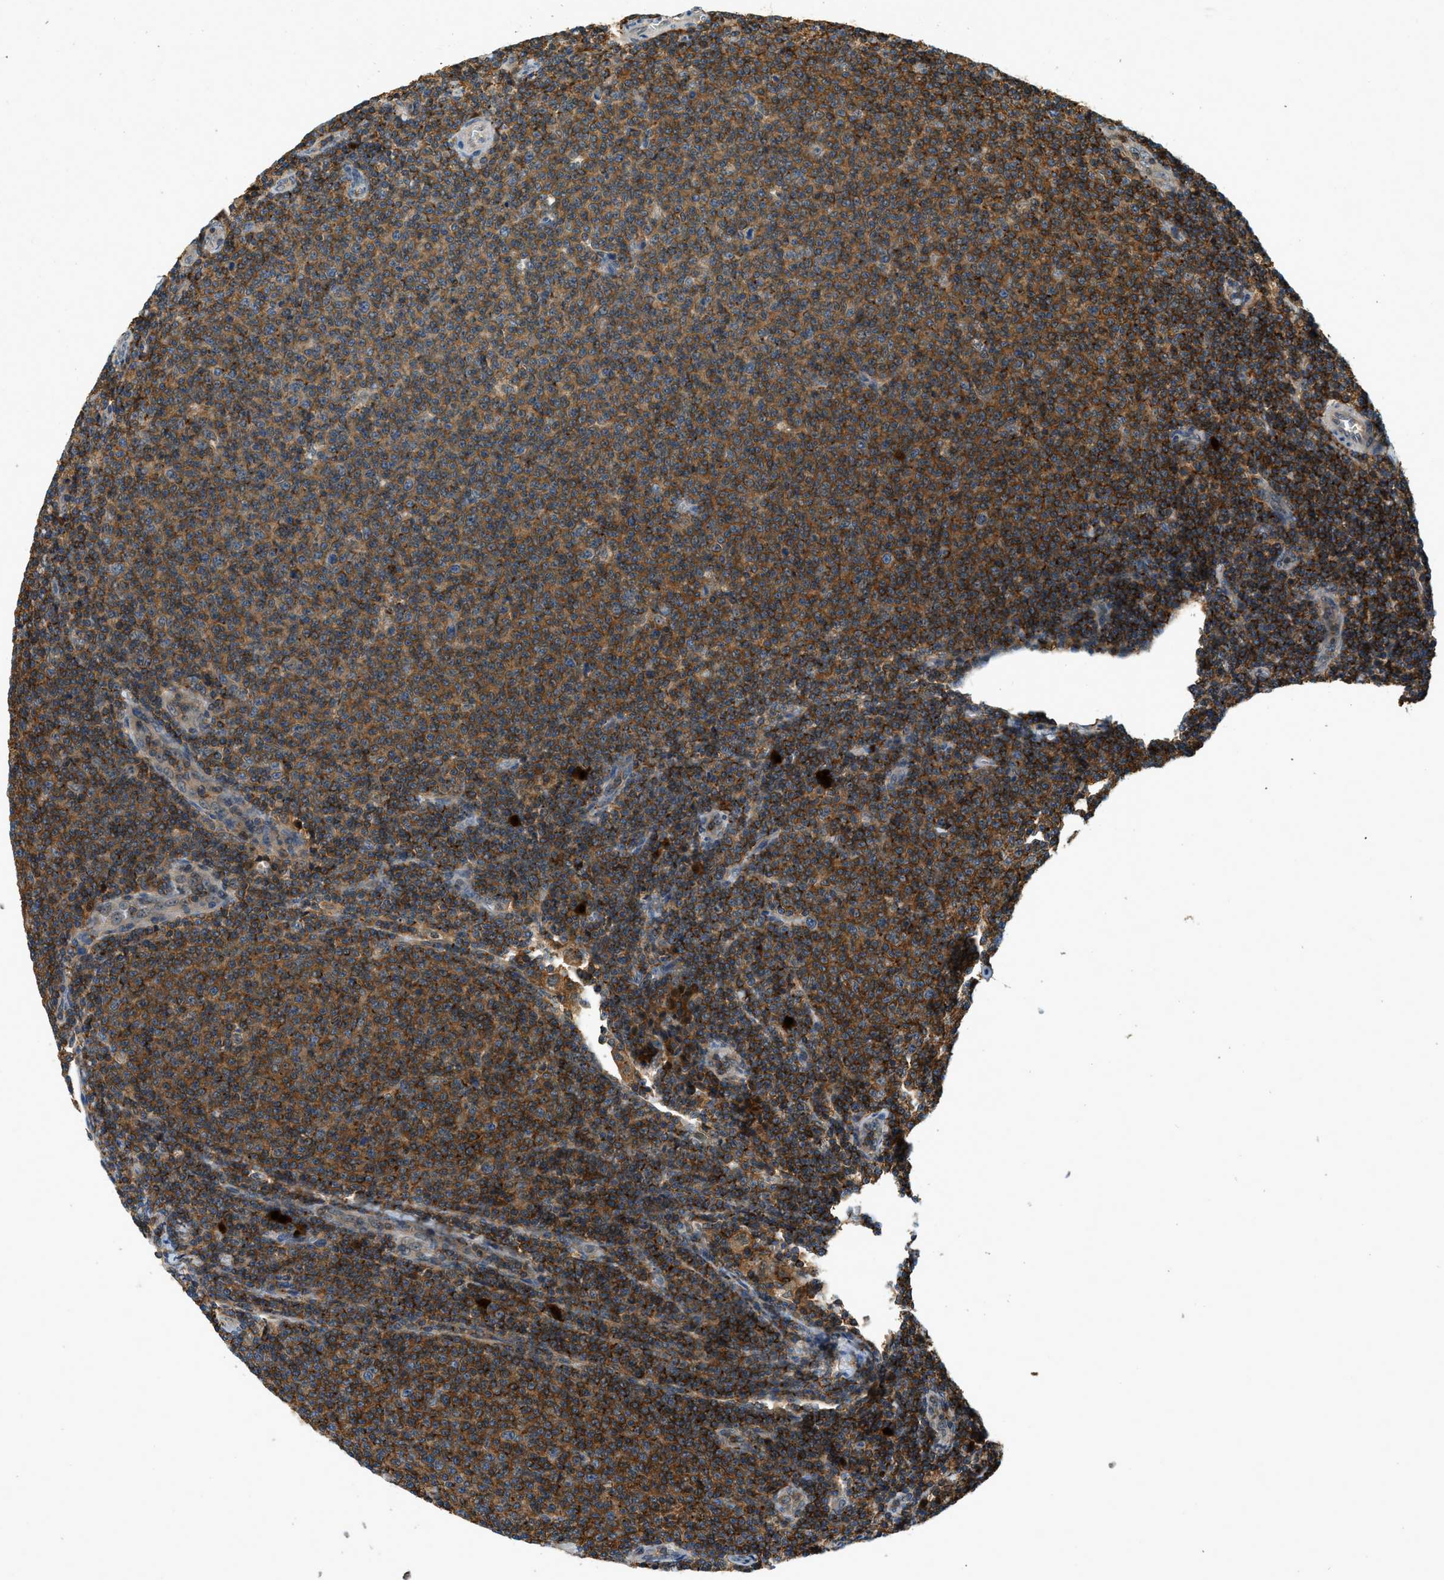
{"staining": {"intensity": "strong", "quantity": ">75%", "location": "cytoplasmic/membranous"}, "tissue": "lymphoma", "cell_type": "Tumor cells", "image_type": "cancer", "snomed": [{"axis": "morphology", "description": "Malignant lymphoma, non-Hodgkin's type, Low grade"}, {"axis": "topography", "description": "Lymph node"}], "caption": "An immunohistochemistry image of neoplastic tissue is shown. Protein staining in brown highlights strong cytoplasmic/membranous positivity in malignant lymphoma, non-Hodgkin's type (low-grade) within tumor cells. Nuclei are stained in blue.", "gene": "GMPPB", "patient": {"sex": "male", "age": 66}}